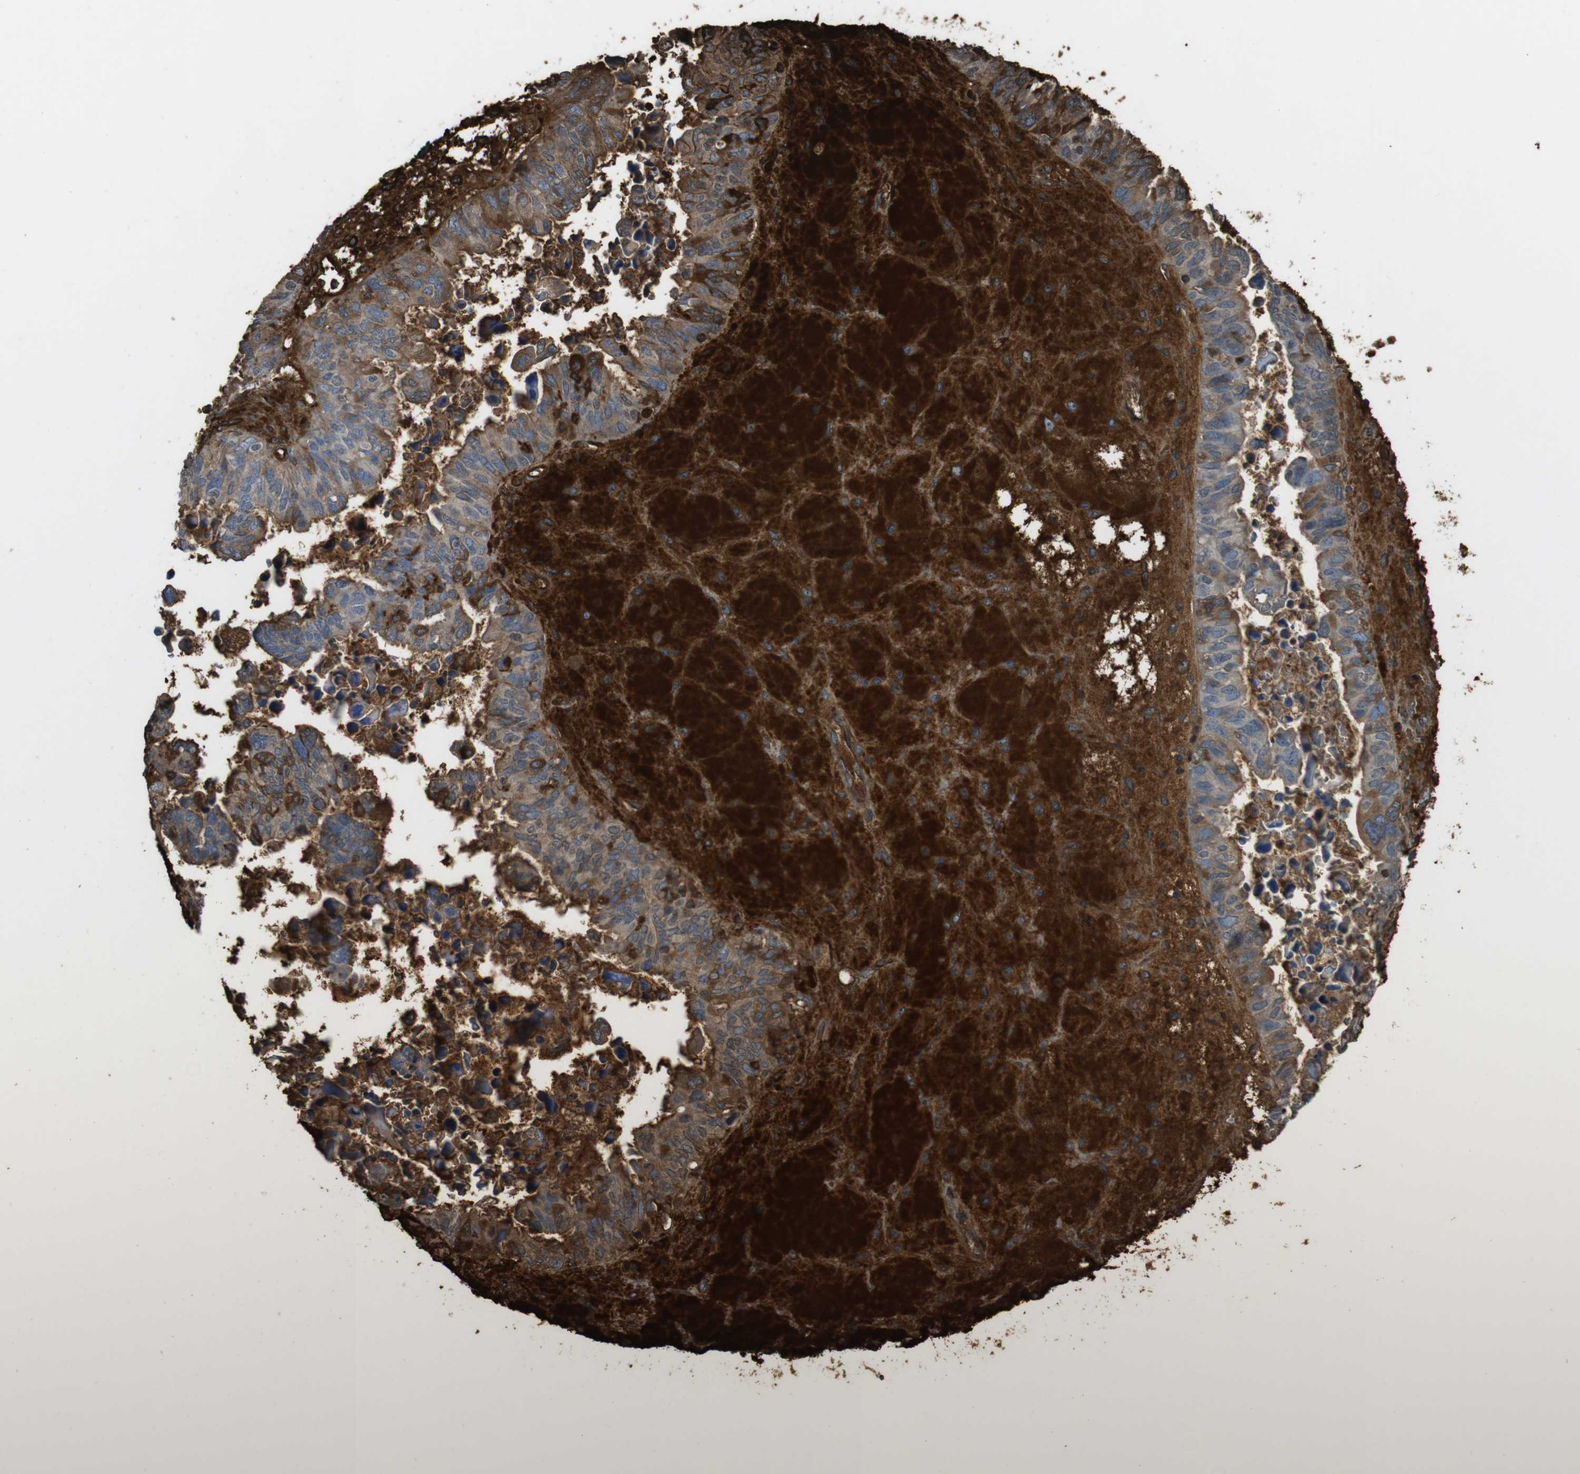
{"staining": {"intensity": "moderate", "quantity": ">75%", "location": "cytoplasmic/membranous"}, "tissue": "ovarian cancer", "cell_type": "Tumor cells", "image_type": "cancer", "snomed": [{"axis": "morphology", "description": "Cystadenocarcinoma, serous, NOS"}, {"axis": "topography", "description": "Ovary"}], "caption": "This image shows immunohistochemistry staining of human ovarian cancer, with medium moderate cytoplasmic/membranous expression in about >75% of tumor cells.", "gene": "LTBP4", "patient": {"sex": "female", "age": 79}}